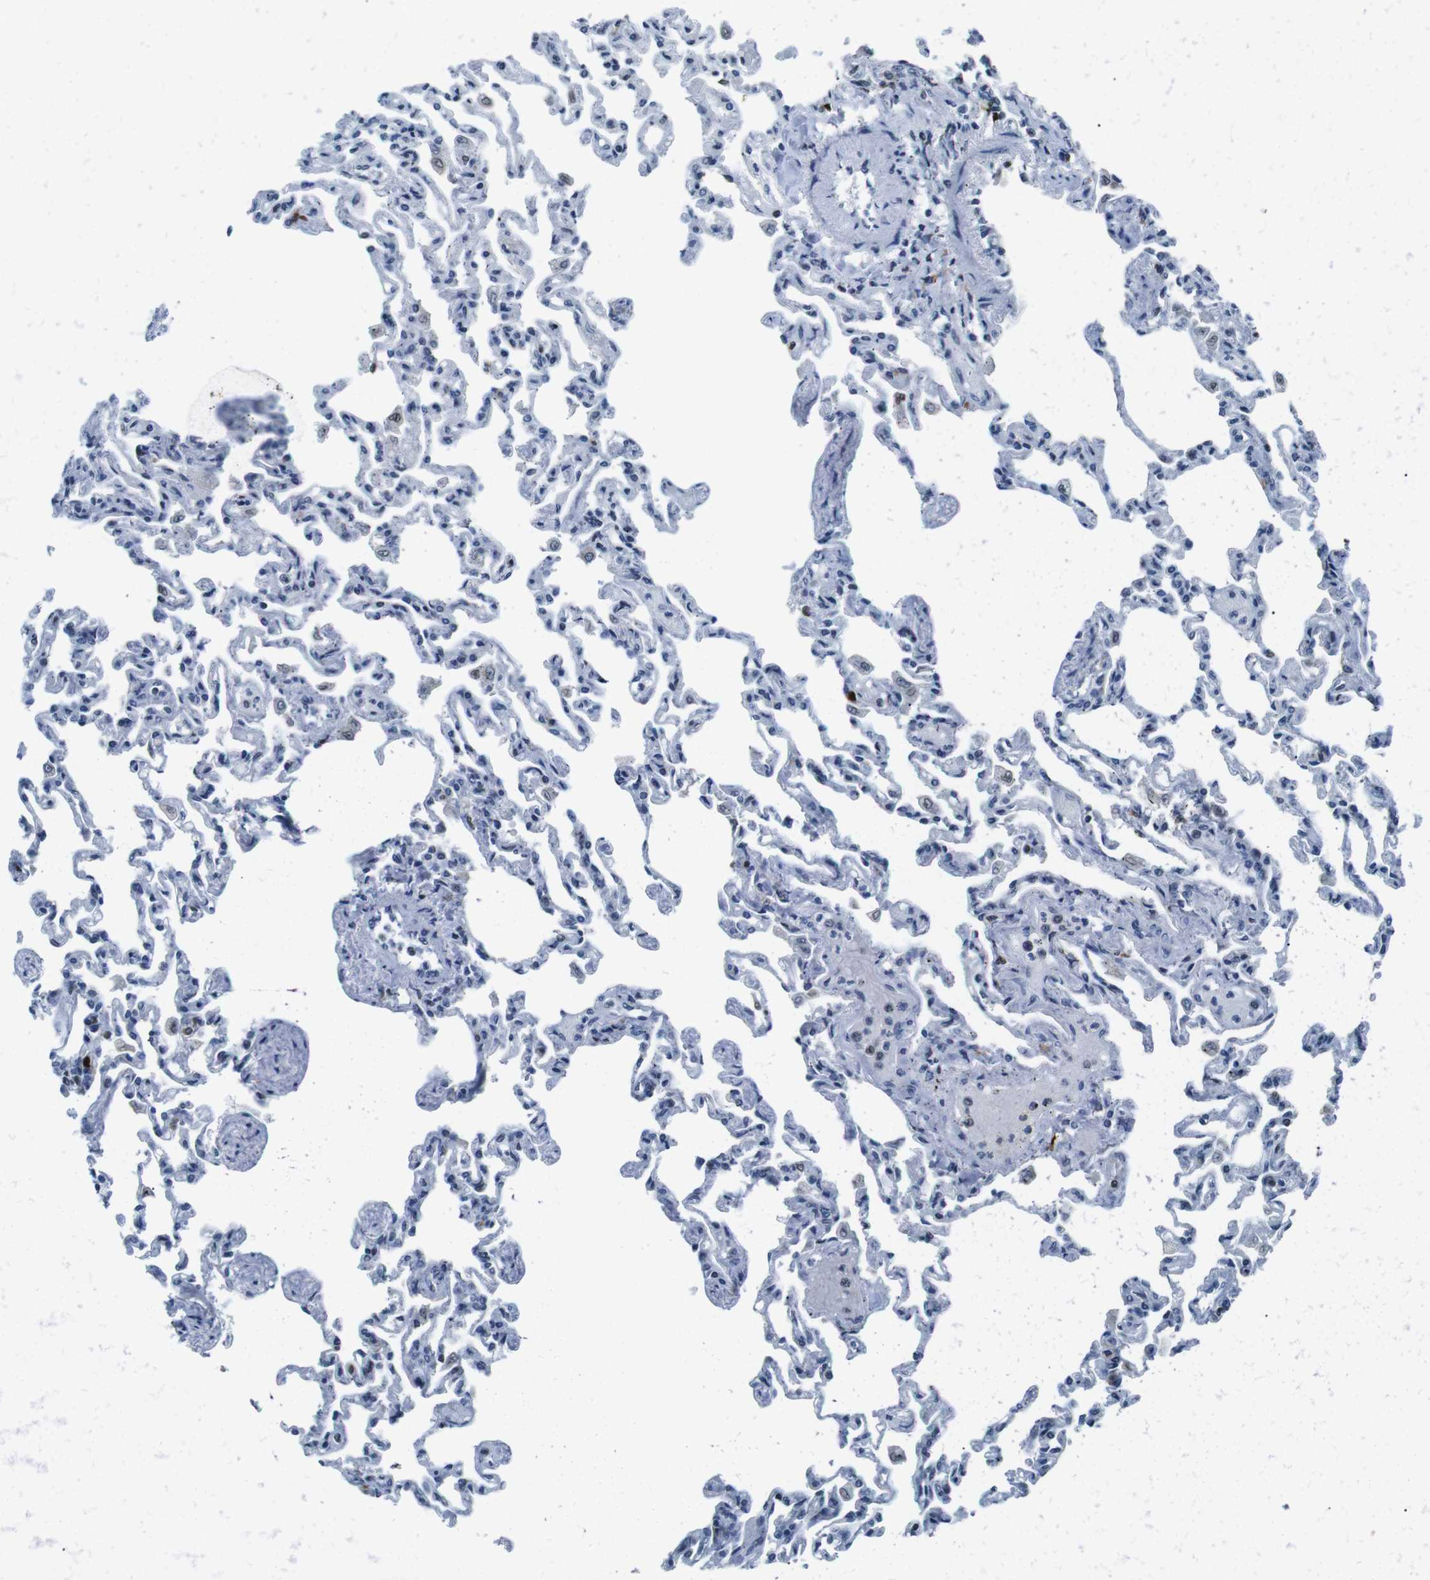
{"staining": {"intensity": "negative", "quantity": "none", "location": "none"}, "tissue": "lung", "cell_type": "Alveolar cells", "image_type": "normal", "snomed": [{"axis": "morphology", "description": "Normal tissue, NOS"}, {"axis": "topography", "description": "Lung"}], "caption": "Immunohistochemistry of normal lung displays no positivity in alveolar cells.", "gene": "IRF8", "patient": {"sex": "male", "age": 21}}